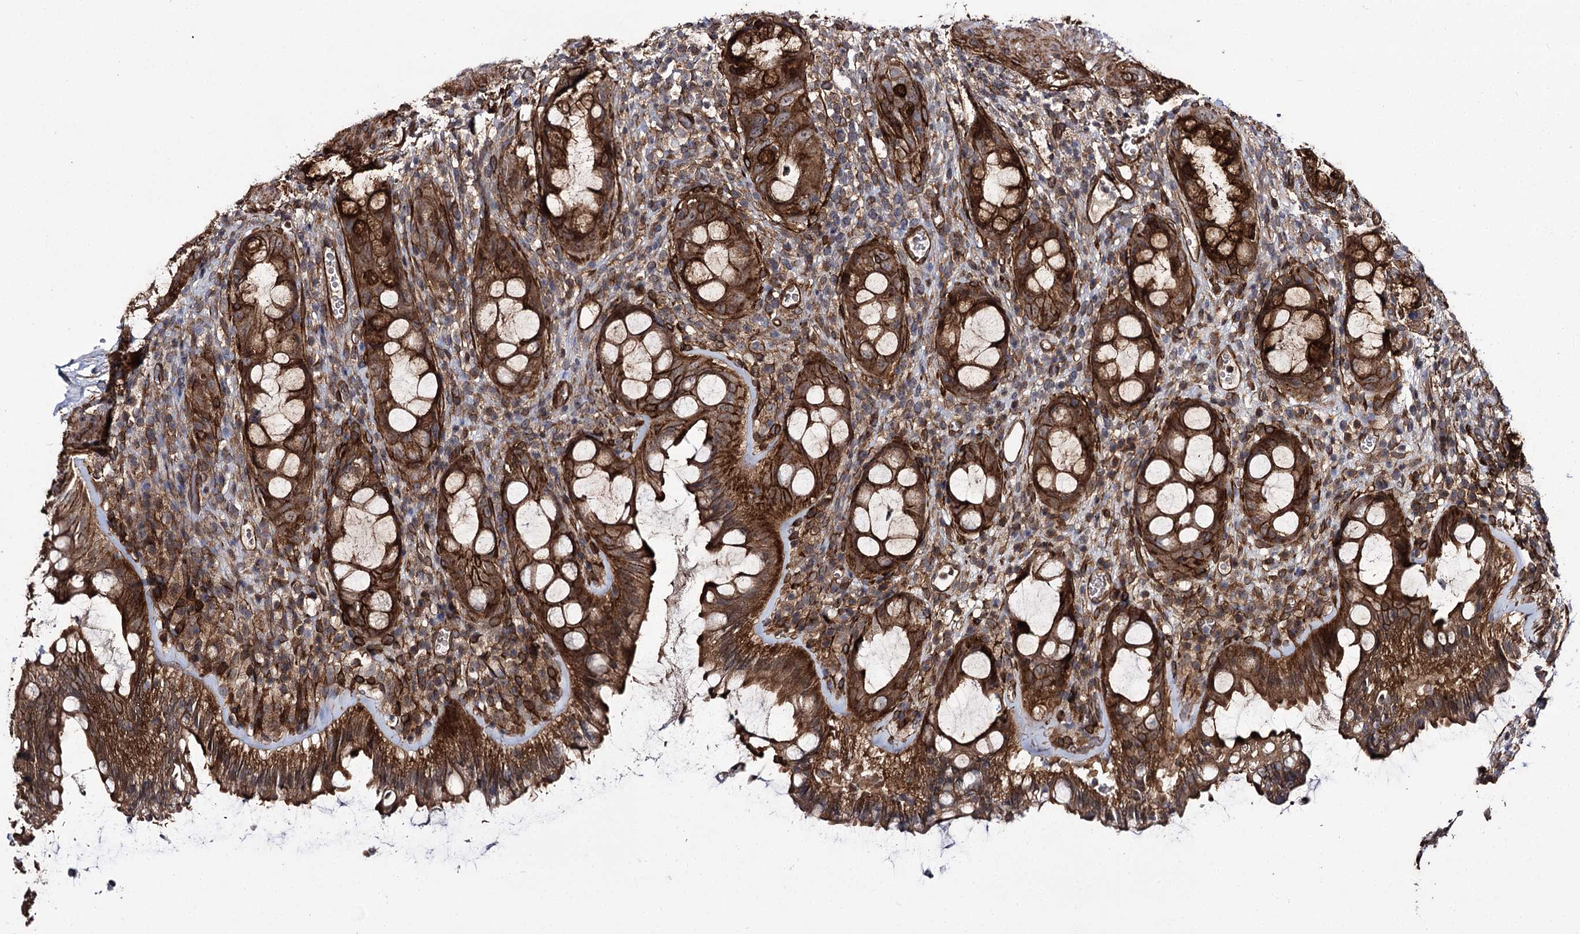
{"staining": {"intensity": "strong", "quantity": ">75%", "location": "cytoplasmic/membranous"}, "tissue": "rectum", "cell_type": "Glandular cells", "image_type": "normal", "snomed": [{"axis": "morphology", "description": "Normal tissue, NOS"}, {"axis": "topography", "description": "Rectum"}], "caption": "An immunohistochemistry histopathology image of unremarkable tissue is shown. Protein staining in brown shows strong cytoplasmic/membranous positivity in rectum within glandular cells.", "gene": "MYO1C", "patient": {"sex": "female", "age": 57}}